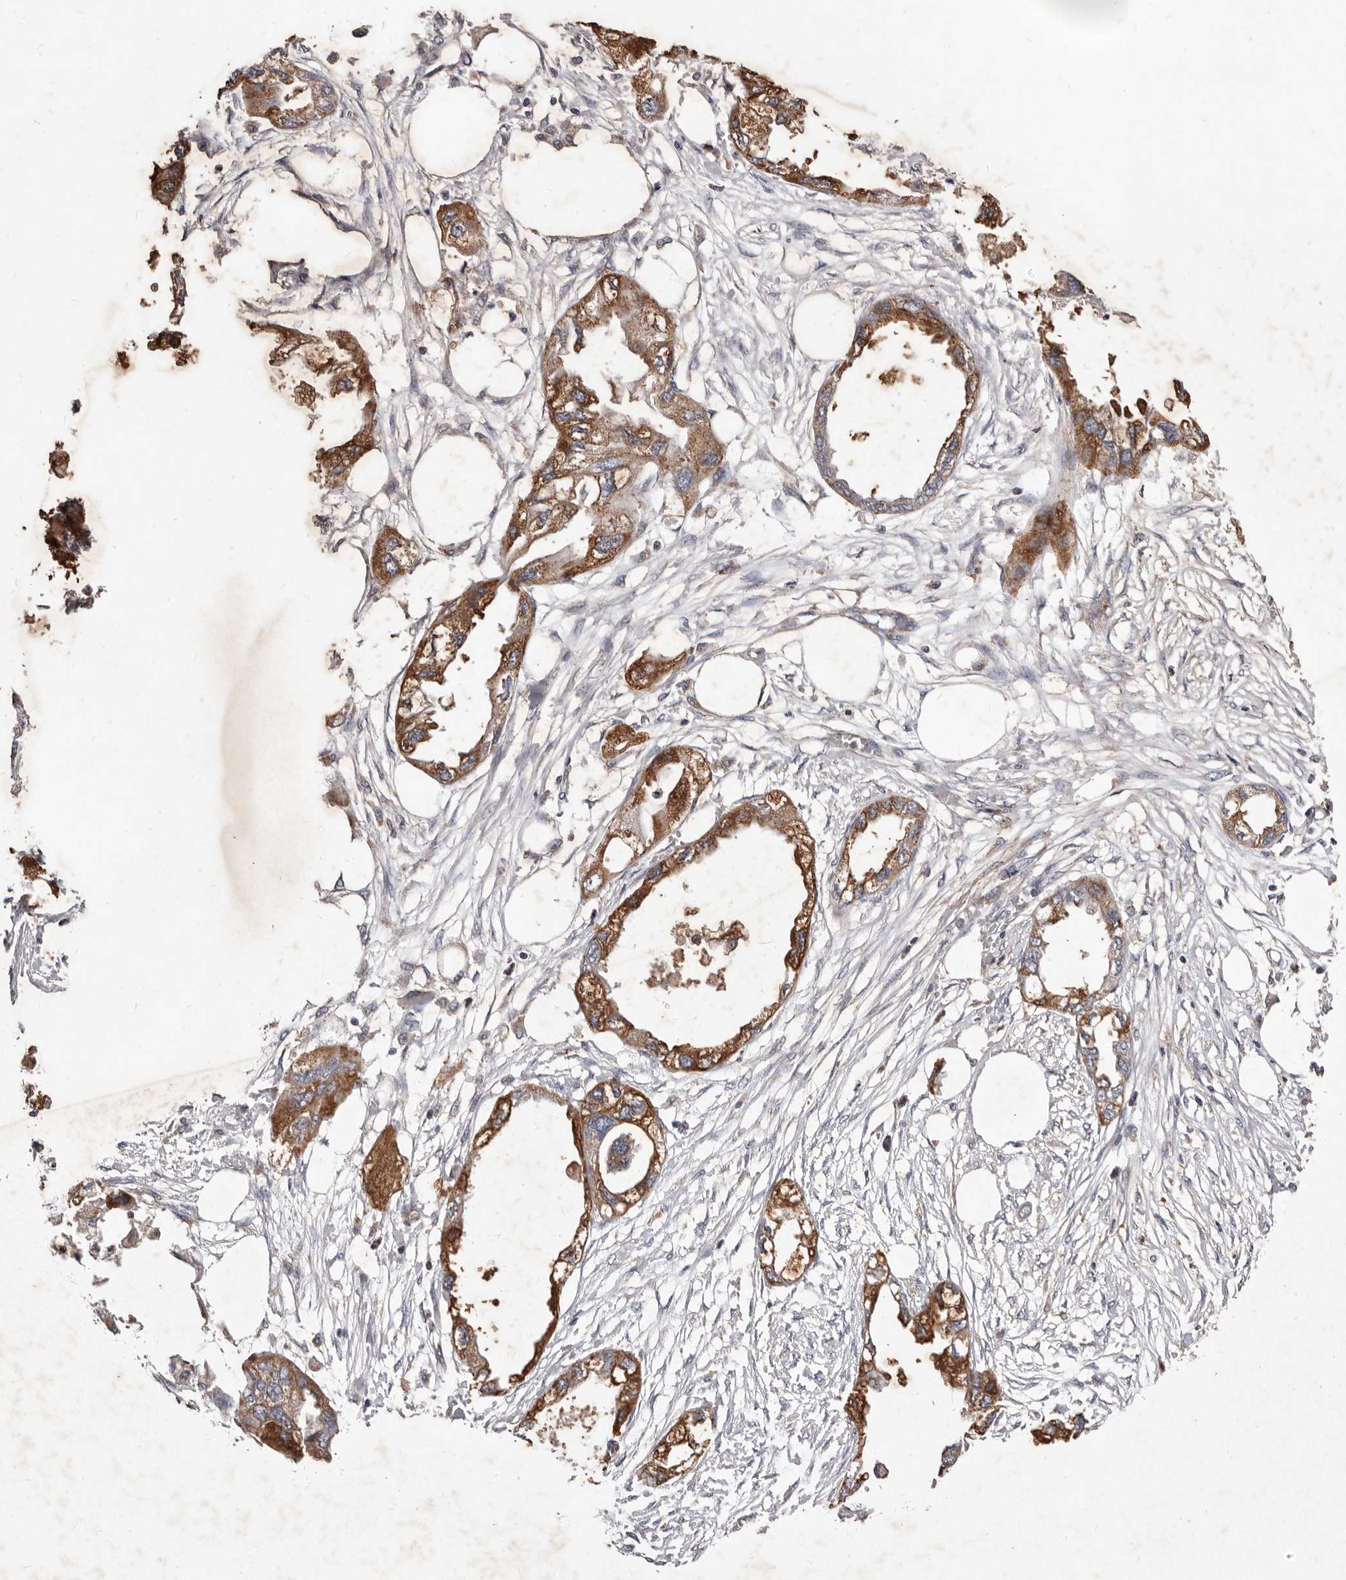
{"staining": {"intensity": "moderate", "quantity": ">75%", "location": "cytoplasmic/membranous"}, "tissue": "endometrial cancer", "cell_type": "Tumor cells", "image_type": "cancer", "snomed": [{"axis": "morphology", "description": "Adenocarcinoma, NOS"}, {"axis": "morphology", "description": "Adenocarcinoma, metastatic, NOS"}, {"axis": "topography", "description": "Adipose tissue"}, {"axis": "topography", "description": "Endometrium"}], "caption": "Tumor cells show medium levels of moderate cytoplasmic/membranous positivity in approximately >75% of cells in endometrial cancer (metastatic adenocarcinoma).", "gene": "CXCL14", "patient": {"sex": "female", "age": 67}}